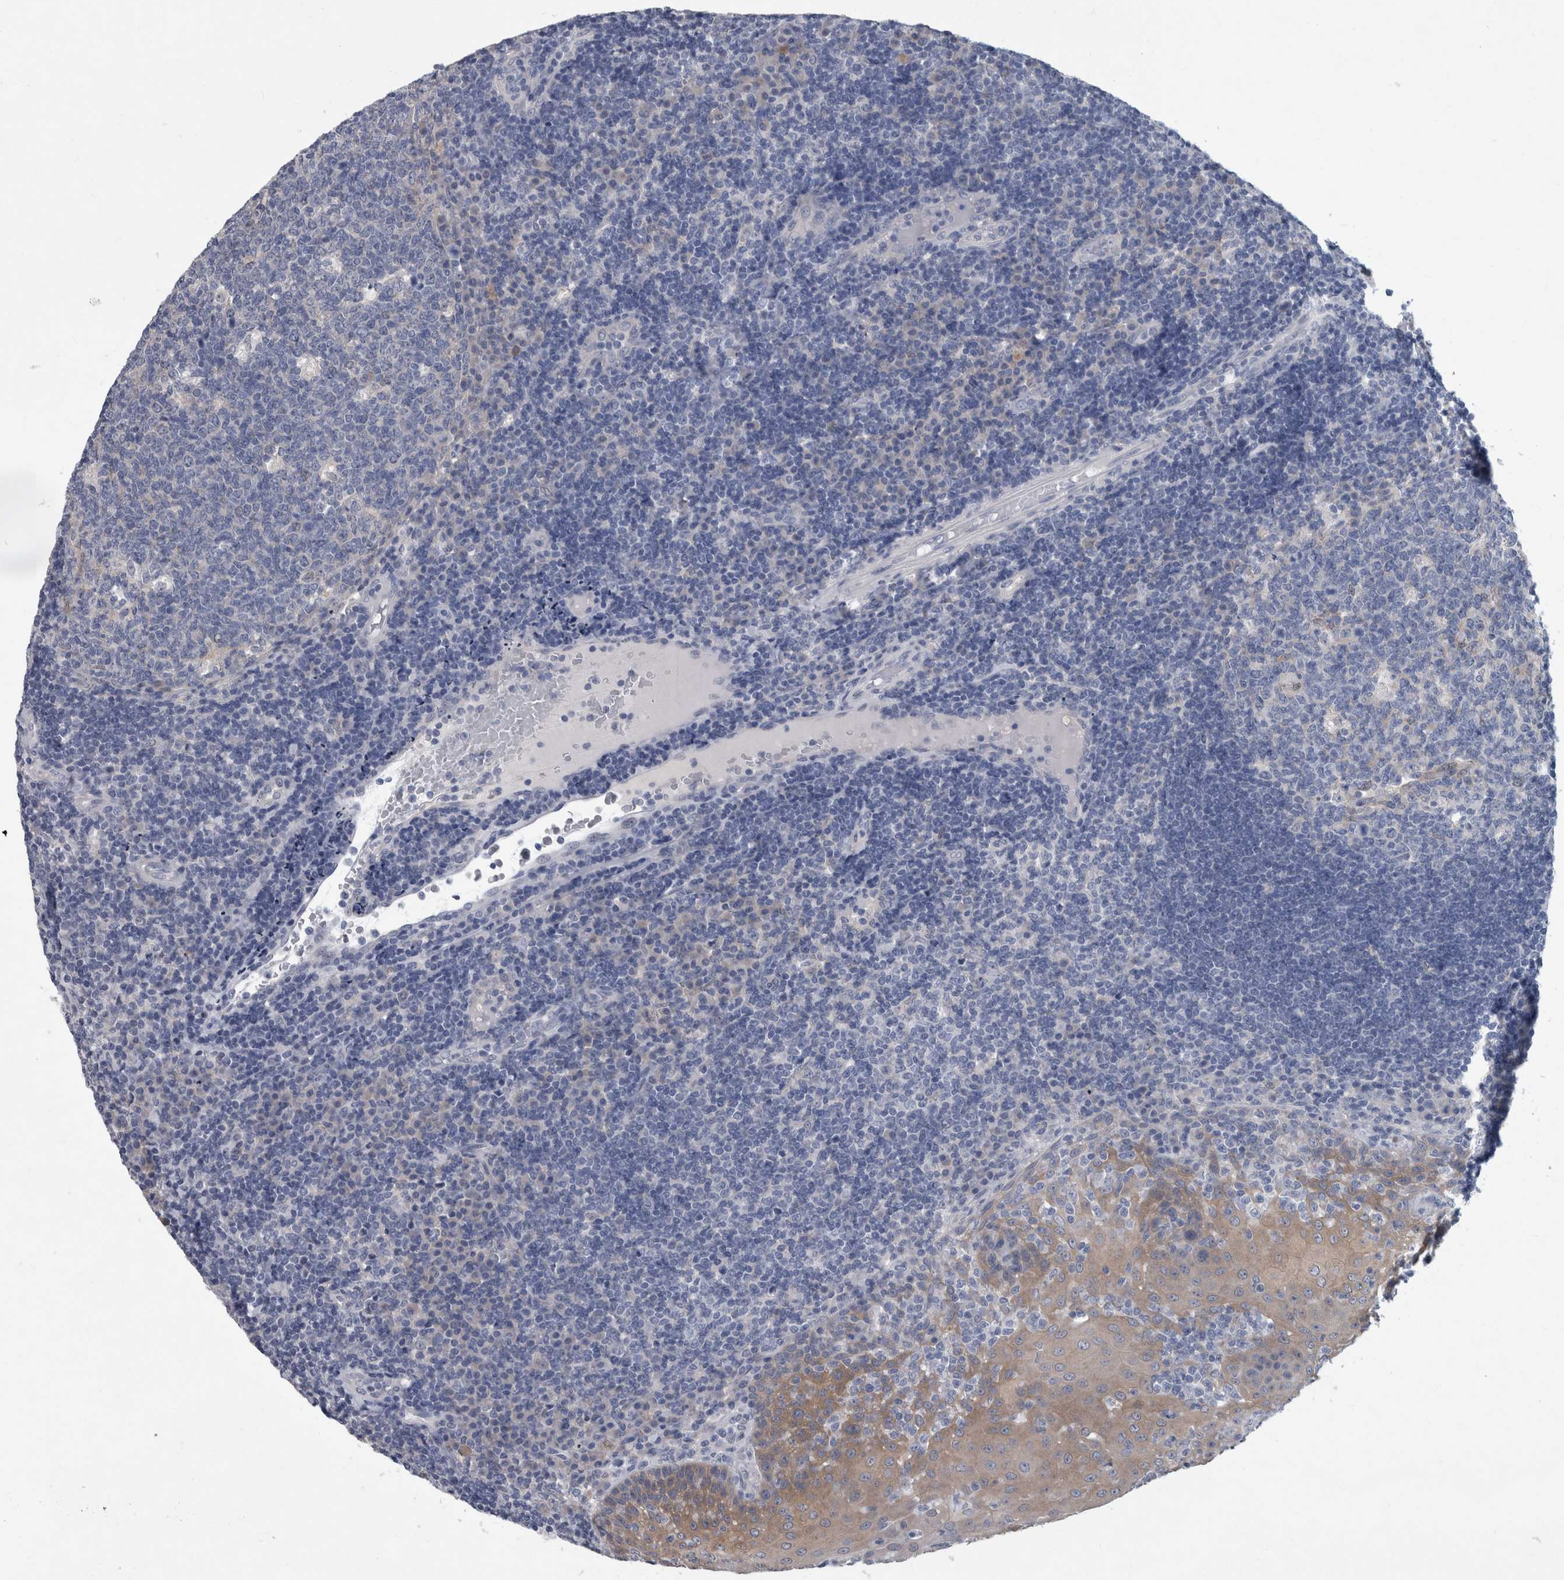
{"staining": {"intensity": "negative", "quantity": "none", "location": "none"}, "tissue": "tonsil", "cell_type": "Germinal center cells", "image_type": "normal", "snomed": [{"axis": "morphology", "description": "Normal tissue, NOS"}, {"axis": "topography", "description": "Tonsil"}], "caption": "Germinal center cells are negative for protein expression in unremarkable human tonsil. (Immunohistochemistry (ihc), brightfield microscopy, high magnification).", "gene": "FAM83H", "patient": {"sex": "female", "age": 40}}